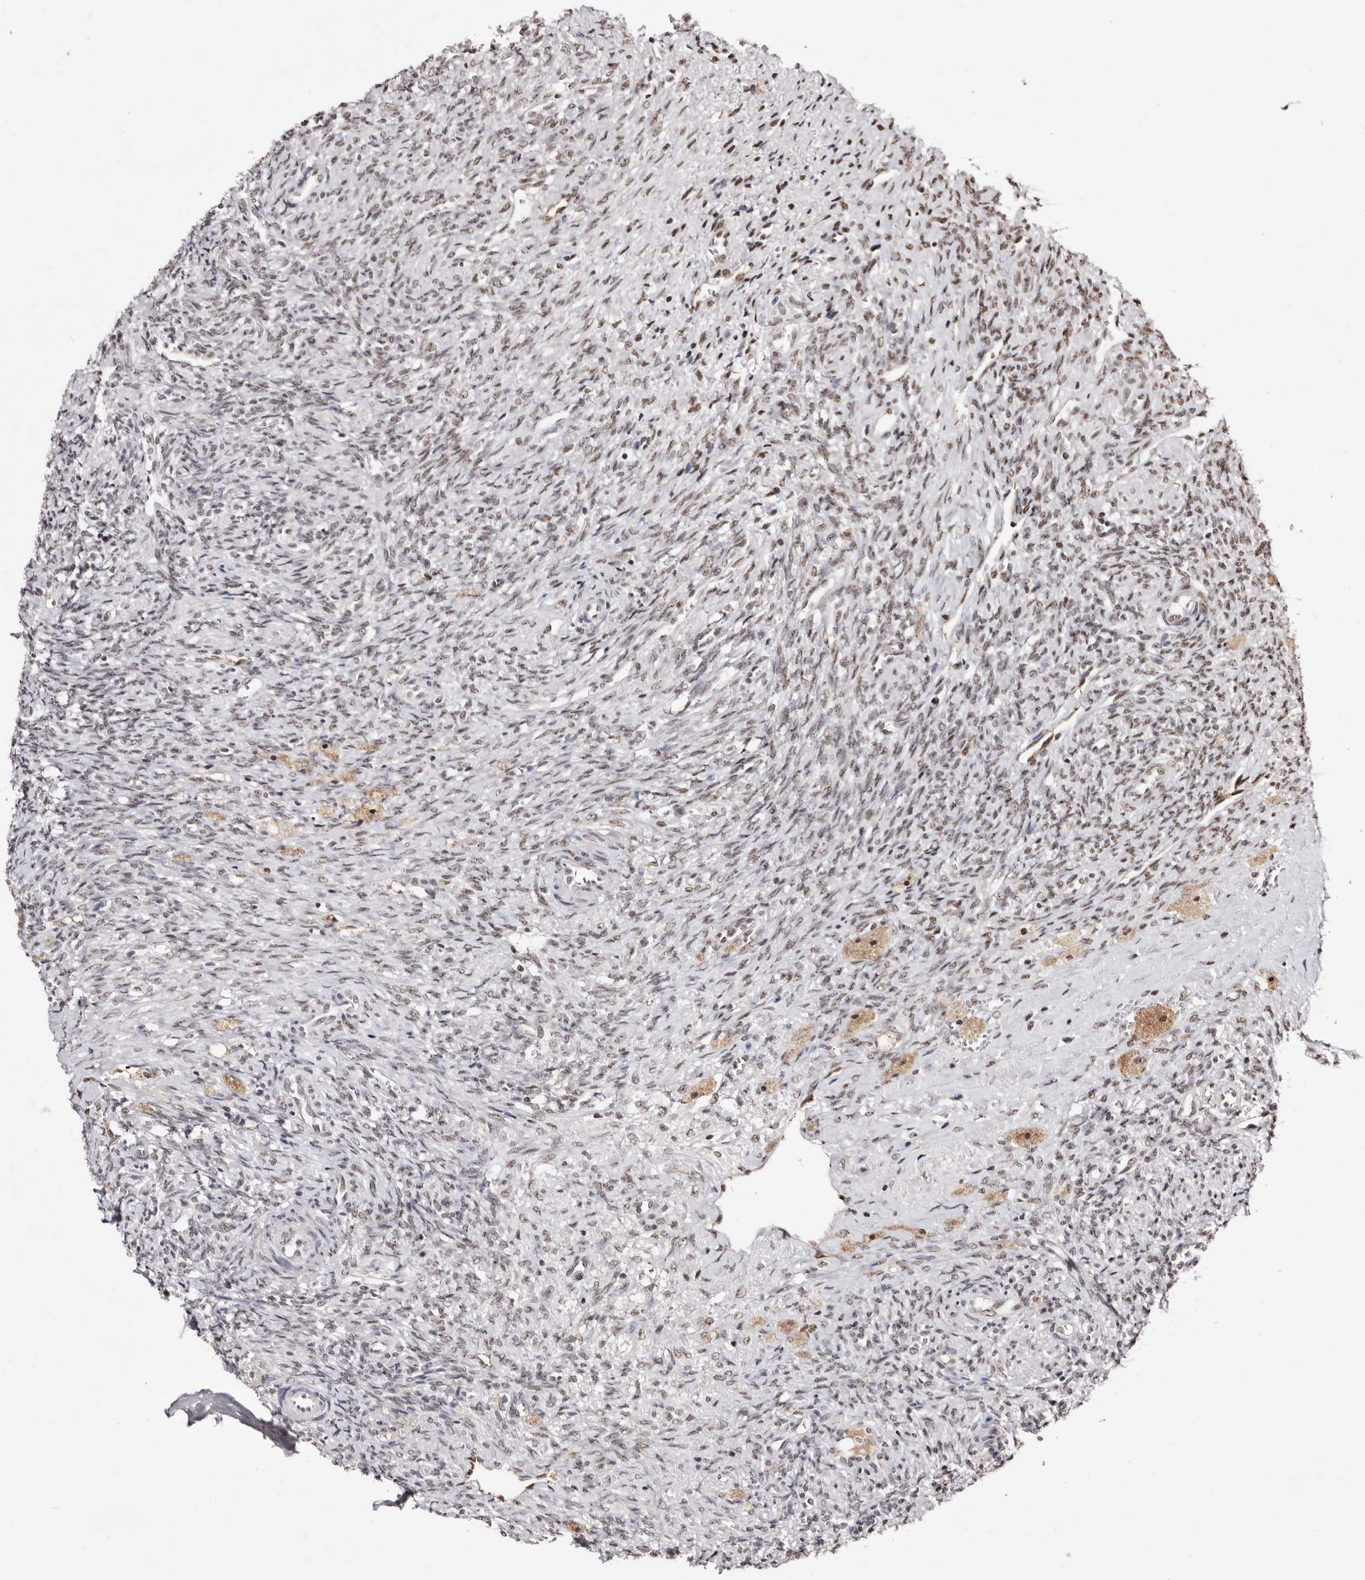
{"staining": {"intensity": "weak", "quantity": ">75%", "location": "nuclear"}, "tissue": "ovary", "cell_type": "Follicle cells", "image_type": "normal", "snomed": [{"axis": "morphology", "description": "Normal tissue, NOS"}, {"axis": "topography", "description": "Ovary"}], "caption": "The histopathology image shows a brown stain indicating the presence of a protein in the nuclear of follicle cells in ovary.", "gene": "ANAPC11", "patient": {"sex": "female", "age": 41}}